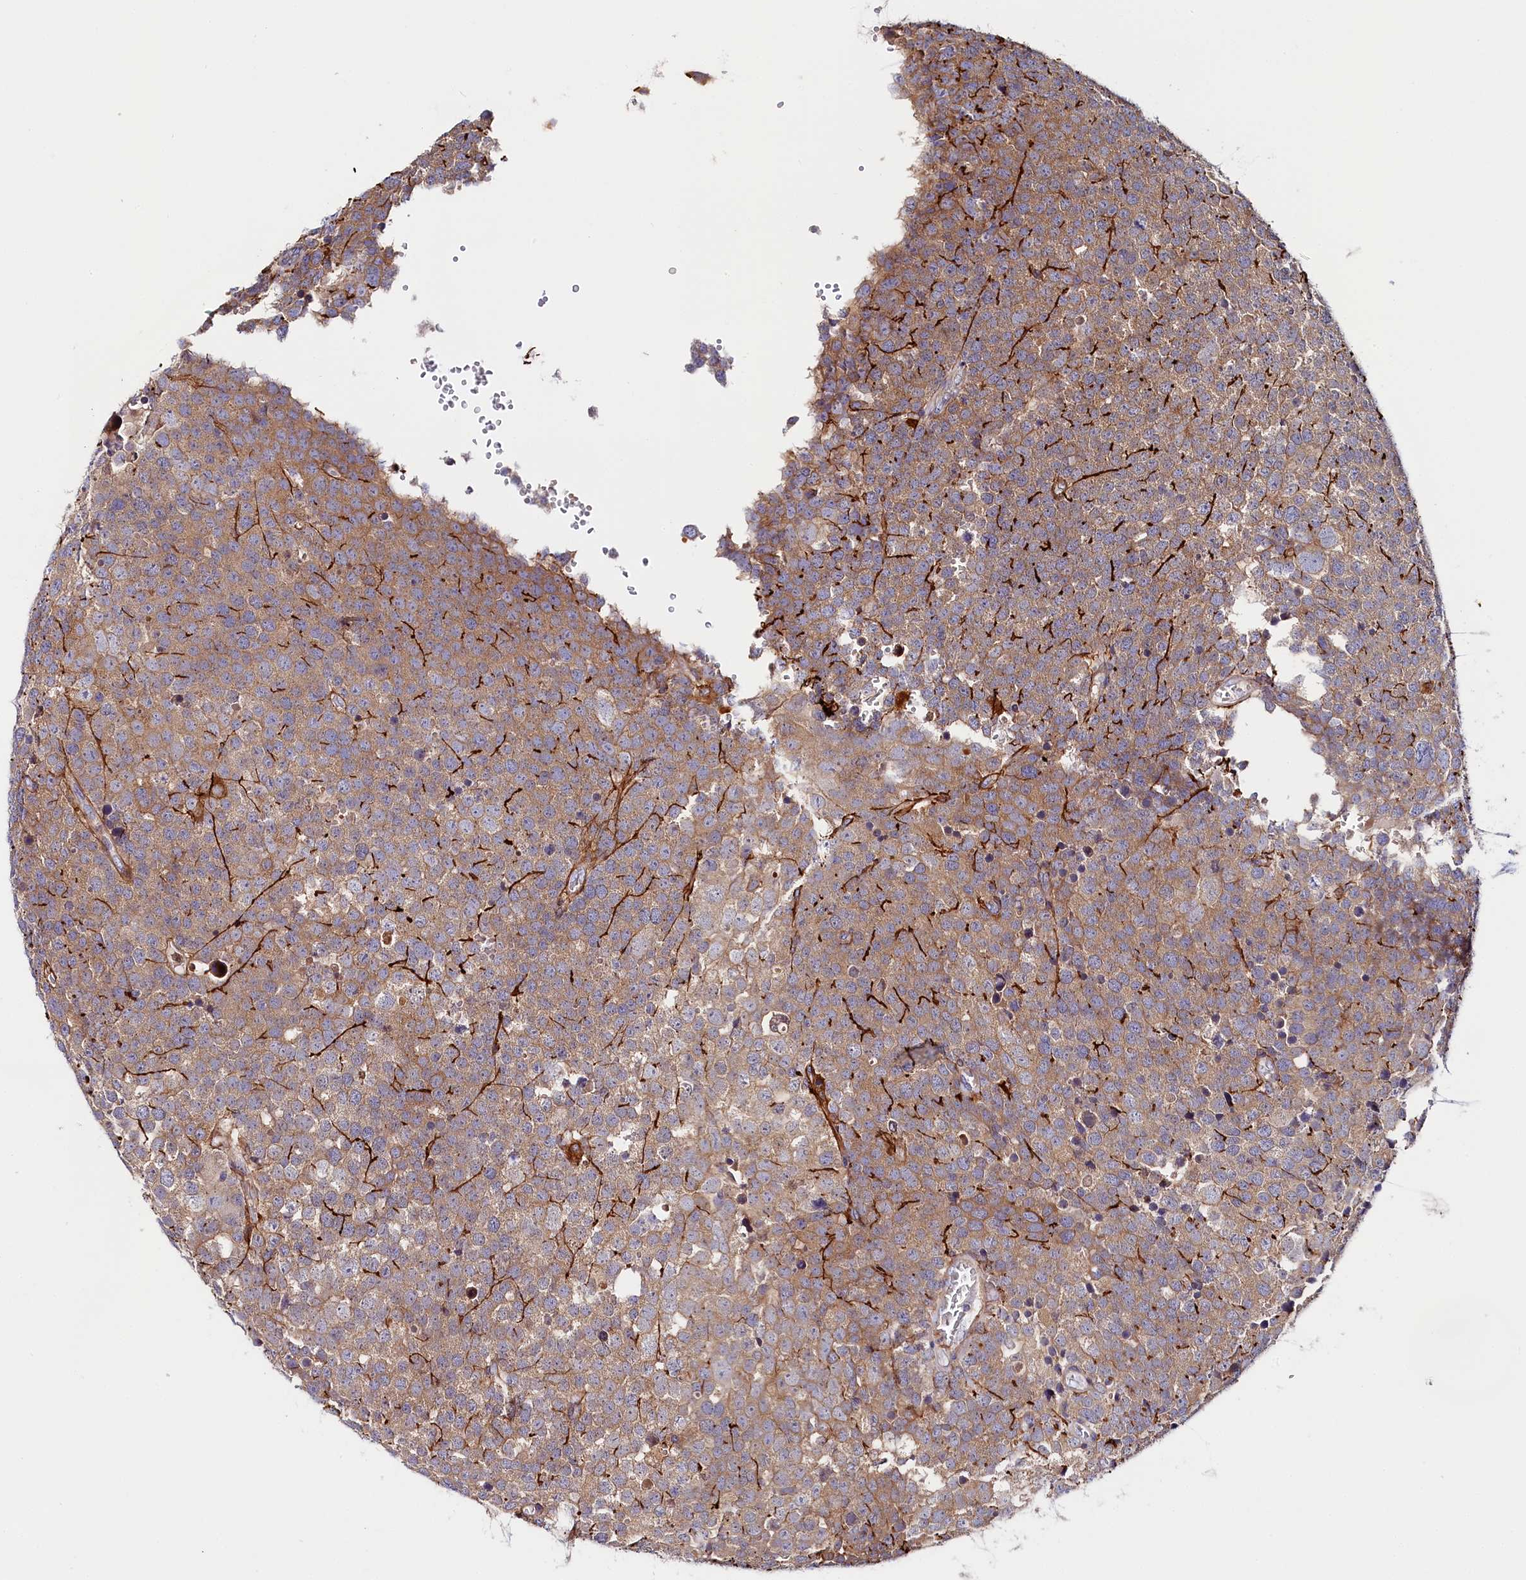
{"staining": {"intensity": "weak", "quantity": ">75%", "location": "cytoplasmic/membranous"}, "tissue": "testis cancer", "cell_type": "Tumor cells", "image_type": "cancer", "snomed": [{"axis": "morphology", "description": "Seminoma, NOS"}, {"axis": "topography", "description": "Testis"}], "caption": "Testis cancer (seminoma) stained with IHC exhibits weak cytoplasmic/membranous expression in approximately >75% of tumor cells.", "gene": "KATNB1", "patient": {"sex": "male", "age": 71}}